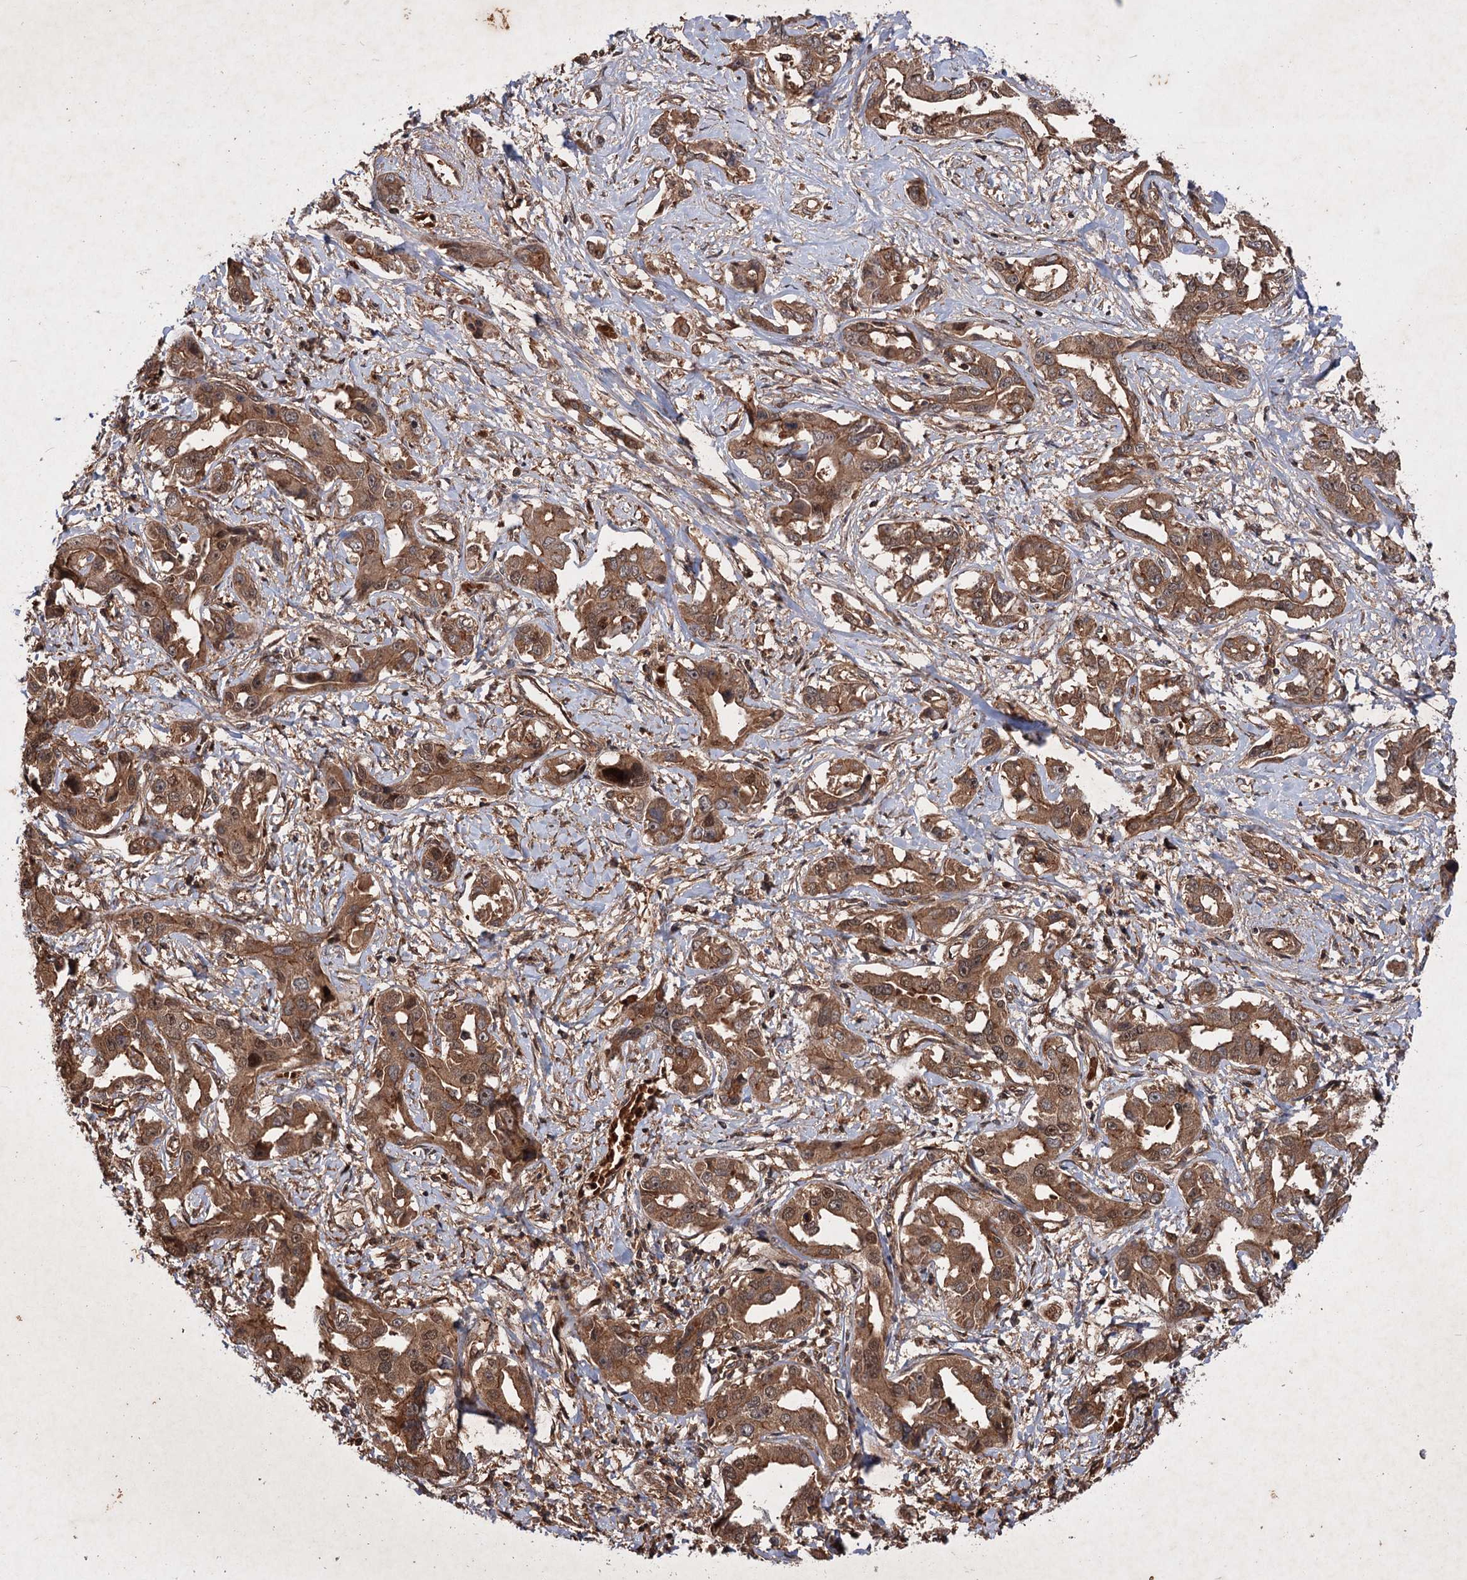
{"staining": {"intensity": "strong", "quantity": ">75%", "location": "cytoplasmic/membranous,nuclear"}, "tissue": "liver cancer", "cell_type": "Tumor cells", "image_type": "cancer", "snomed": [{"axis": "morphology", "description": "Cholangiocarcinoma"}, {"axis": "topography", "description": "Liver"}], "caption": "Human liver cancer stained with a protein marker demonstrates strong staining in tumor cells.", "gene": "ADK", "patient": {"sex": "male", "age": 59}}